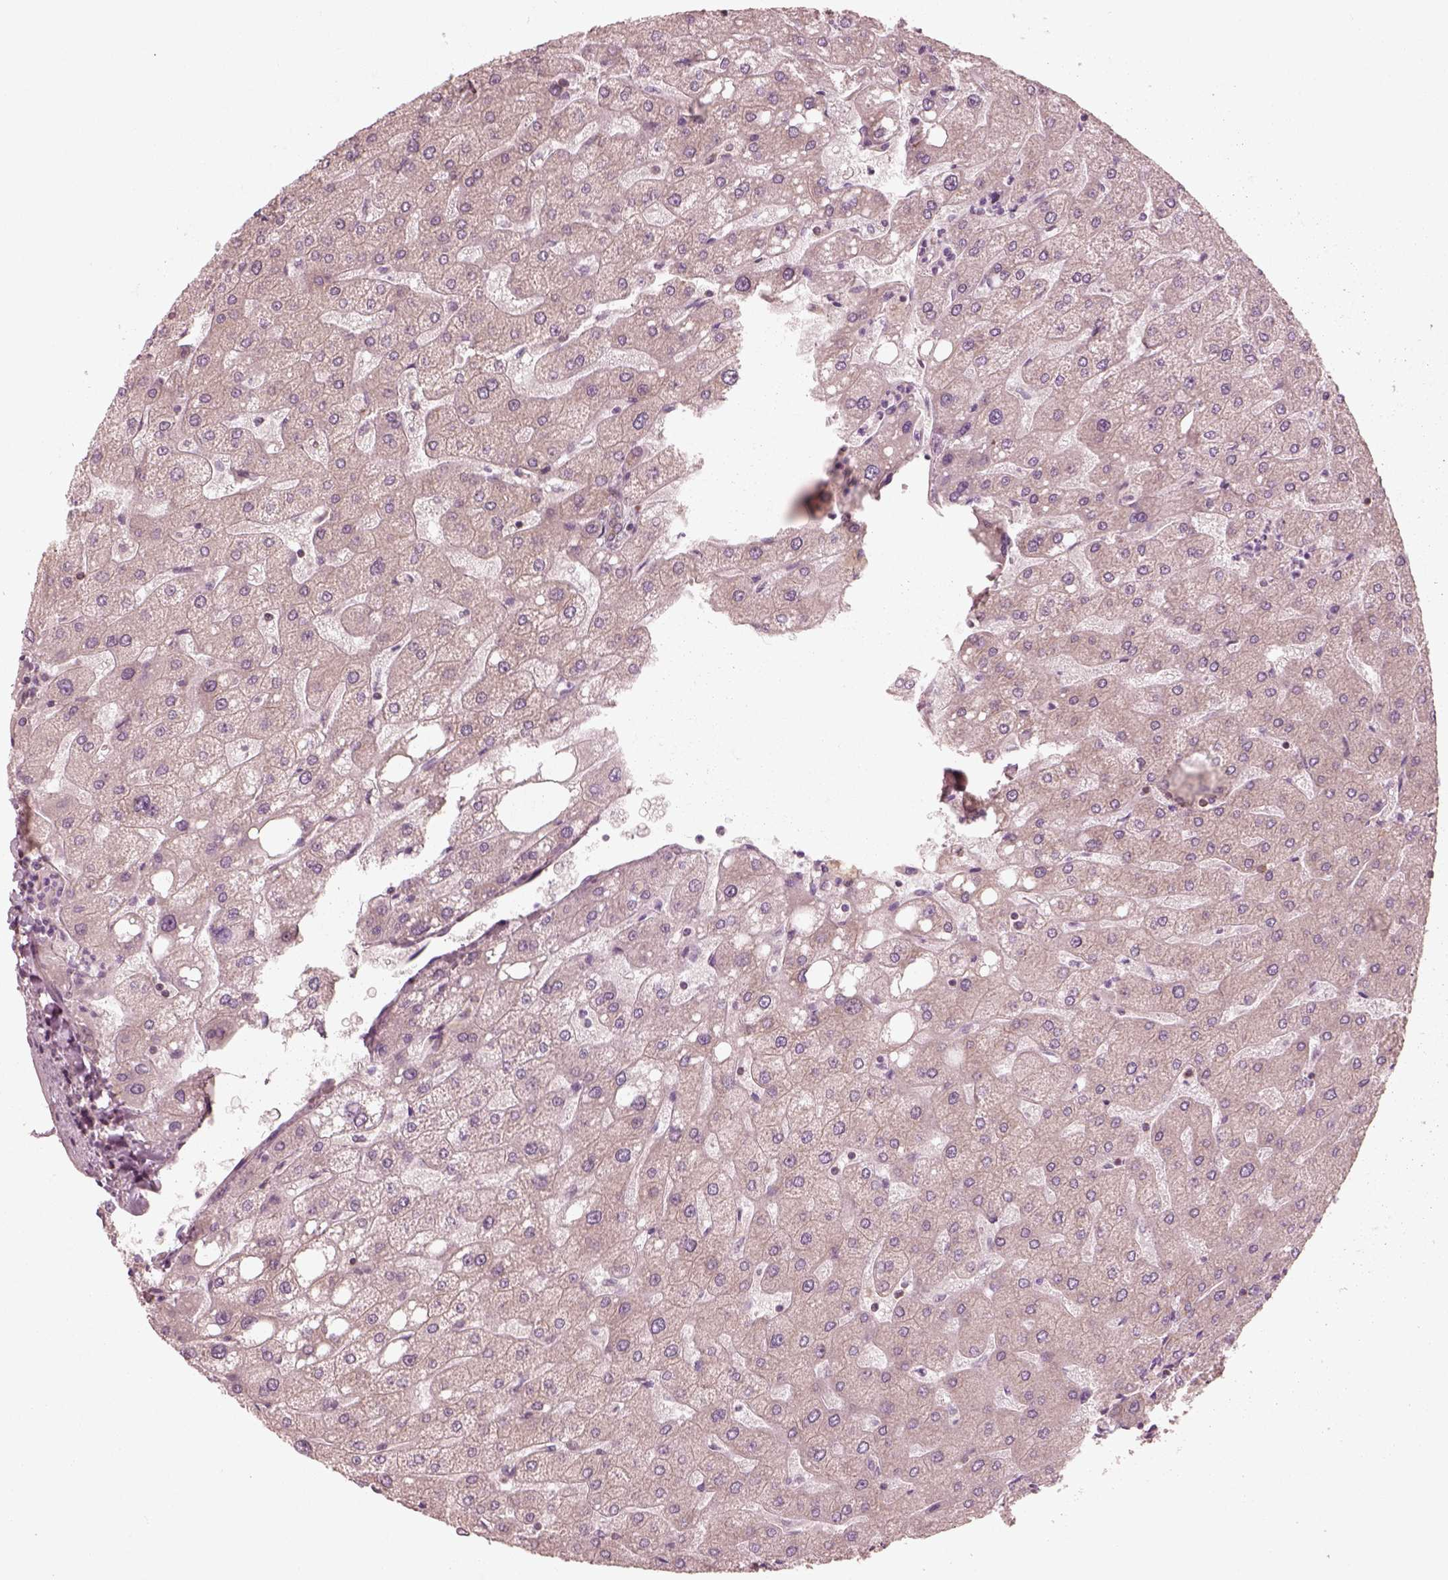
{"staining": {"intensity": "weak", "quantity": ">75%", "location": "cytoplasmic/membranous"}, "tissue": "liver", "cell_type": "Cholangiocytes", "image_type": "normal", "snomed": [{"axis": "morphology", "description": "Normal tissue, NOS"}, {"axis": "topography", "description": "Liver"}], "caption": "Cholangiocytes demonstrate weak cytoplasmic/membranous staining in about >75% of cells in unremarkable liver. (brown staining indicates protein expression, while blue staining denotes nuclei).", "gene": "CNOT2", "patient": {"sex": "male", "age": 67}}